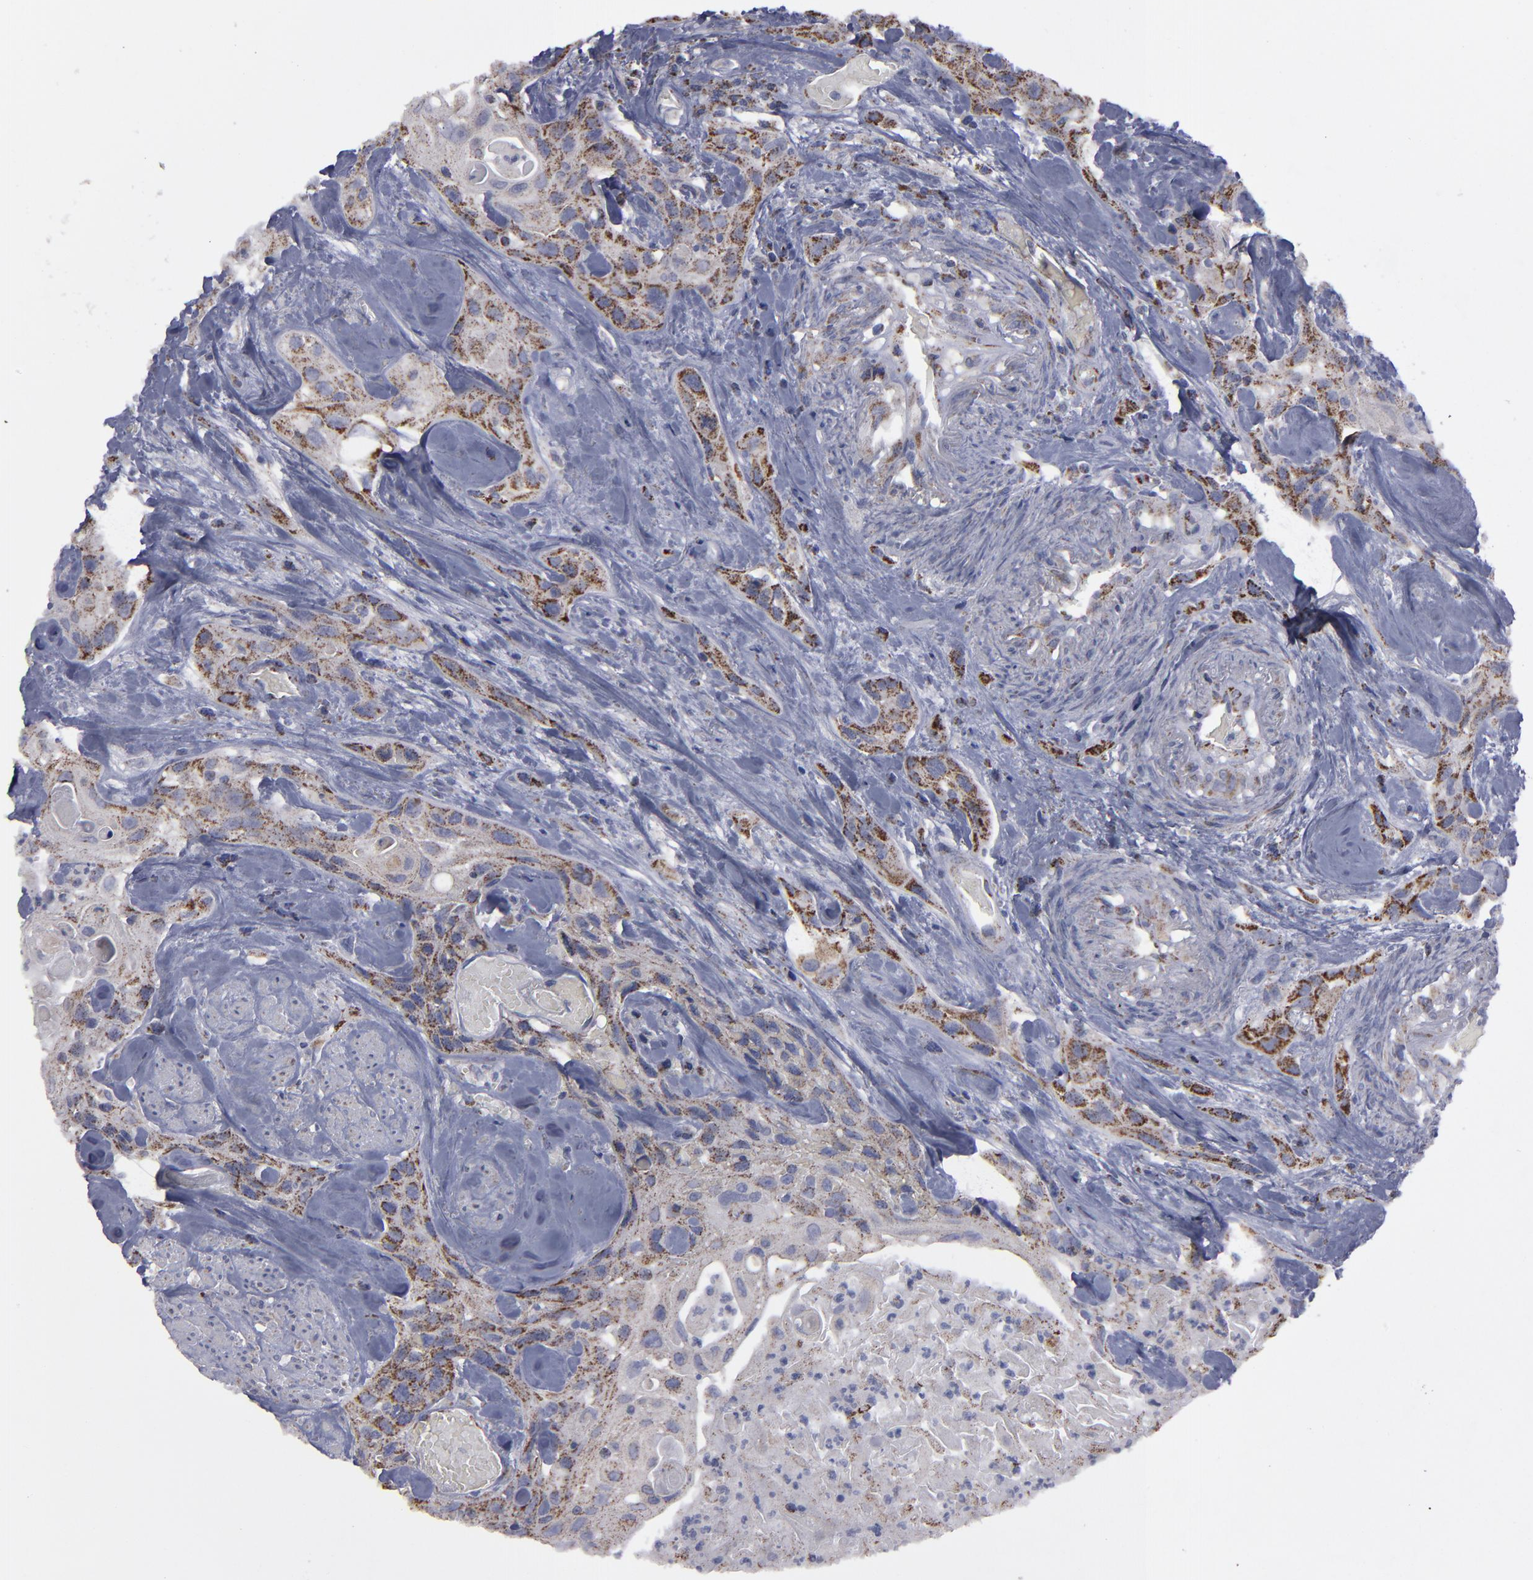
{"staining": {"intensity": "moderate", "quantity": ">75%", "location": "cytoplasmic/membranous"}, "tissue": "urothelial cancer", "cell_type": "Tumor cells", "image_type": "cancer", "snomed": [{"axis": "morphology", "description": "Urothelial carcinoma, High grade"}, {"axis": "topography", "description": "Urinary bladder"}], "caption": "This is an image of immunohistochemistry staining of urothelial carcinoma (high-grade), which shows moderate positivity in the cytoplasmic/membranous of tumor cells.", "gene": "MYOM2", "patient": {"sex": "female", "age": 84}}